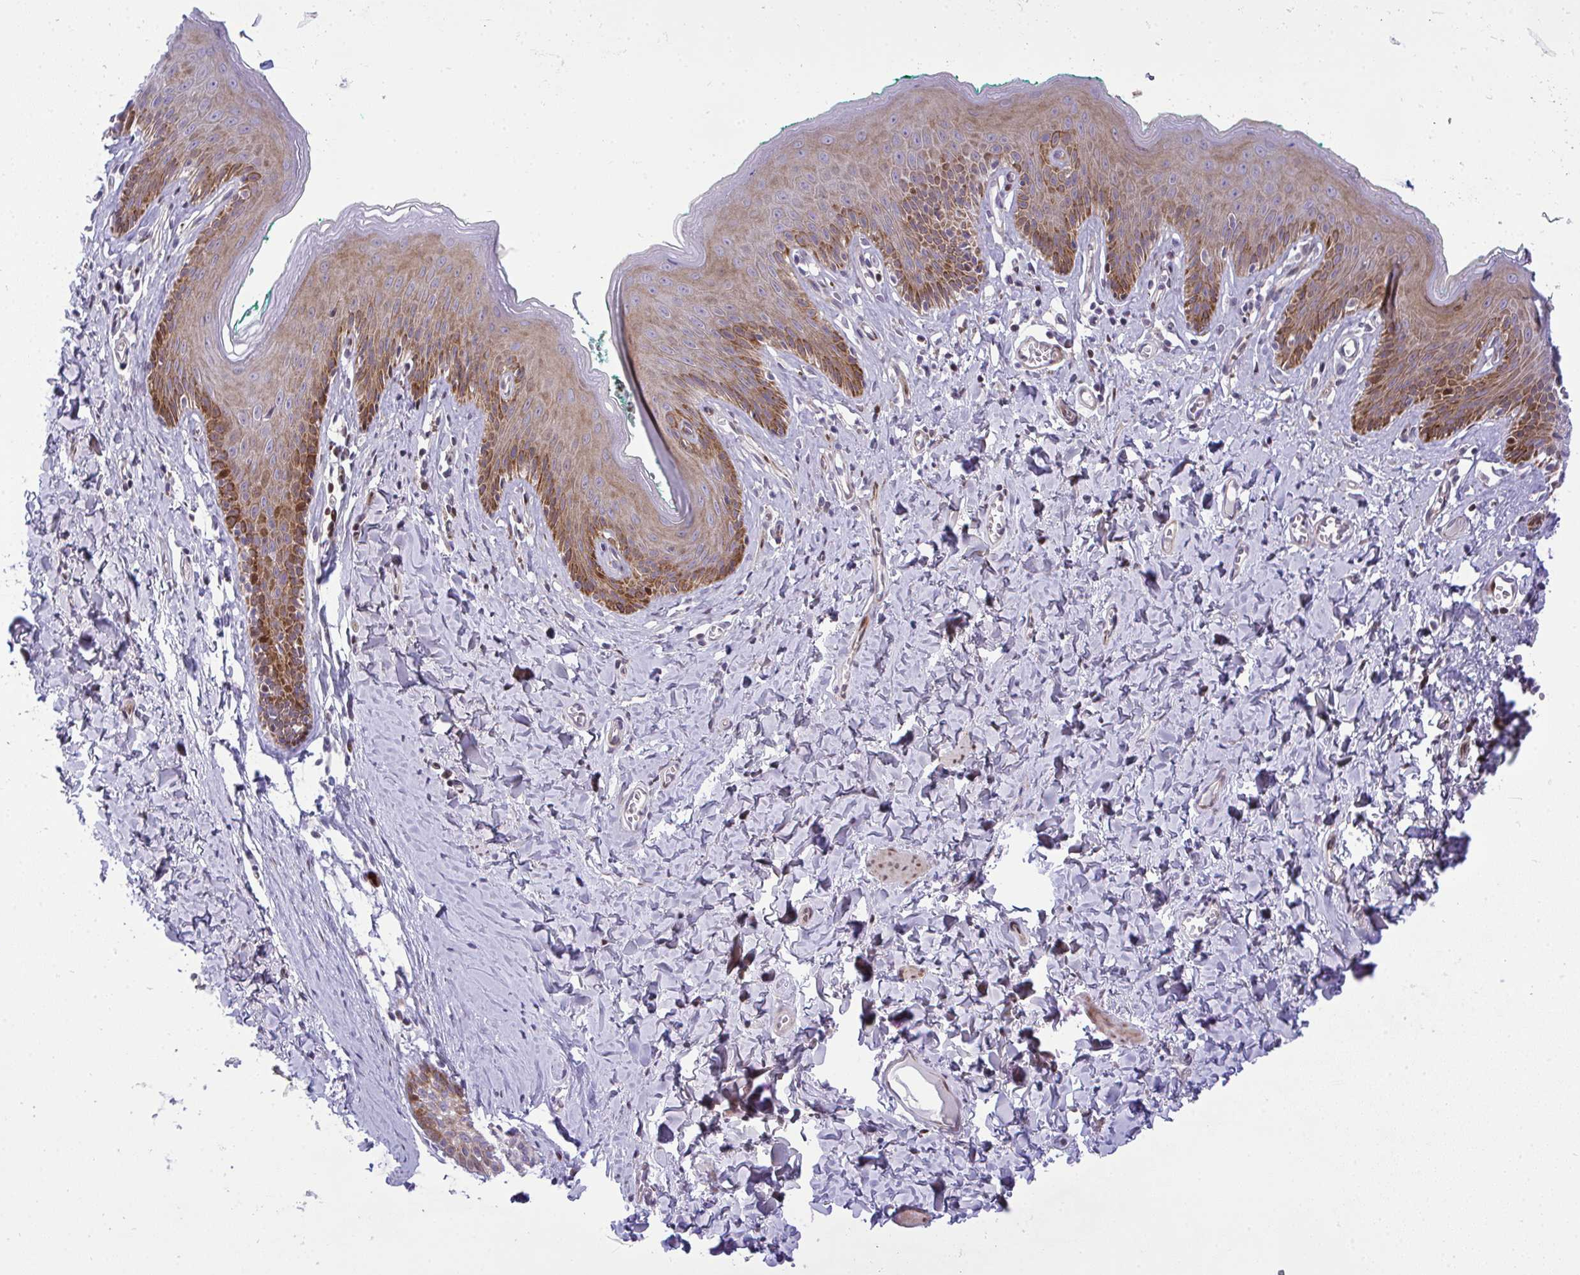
{"staining": {"intensity": "moderate", "quantity": "25%-75%", "location": "cytoplasmic/membranous,nuclear"}, "tissue": "skin", "cell_type": "Epidermal cells", "image_type": "normal", "snomed": [{"axis": "morphology", "description": "Normal tissue, NOS"}, {"axis": "topography", "description": "Vulva"}, {"axis": "topography", "description": "Peripheral nerve tissue"}], "caption": "Benign skin exhibits moderate cytoplasmic/membranous,nuclear positivity in approximately 25%-75% of epidermal cells (DAB IHC with brightfield microscopy, high magnification)..", "gene": "CASTOR2", "patient": {"sex": "female", "age": 66}}